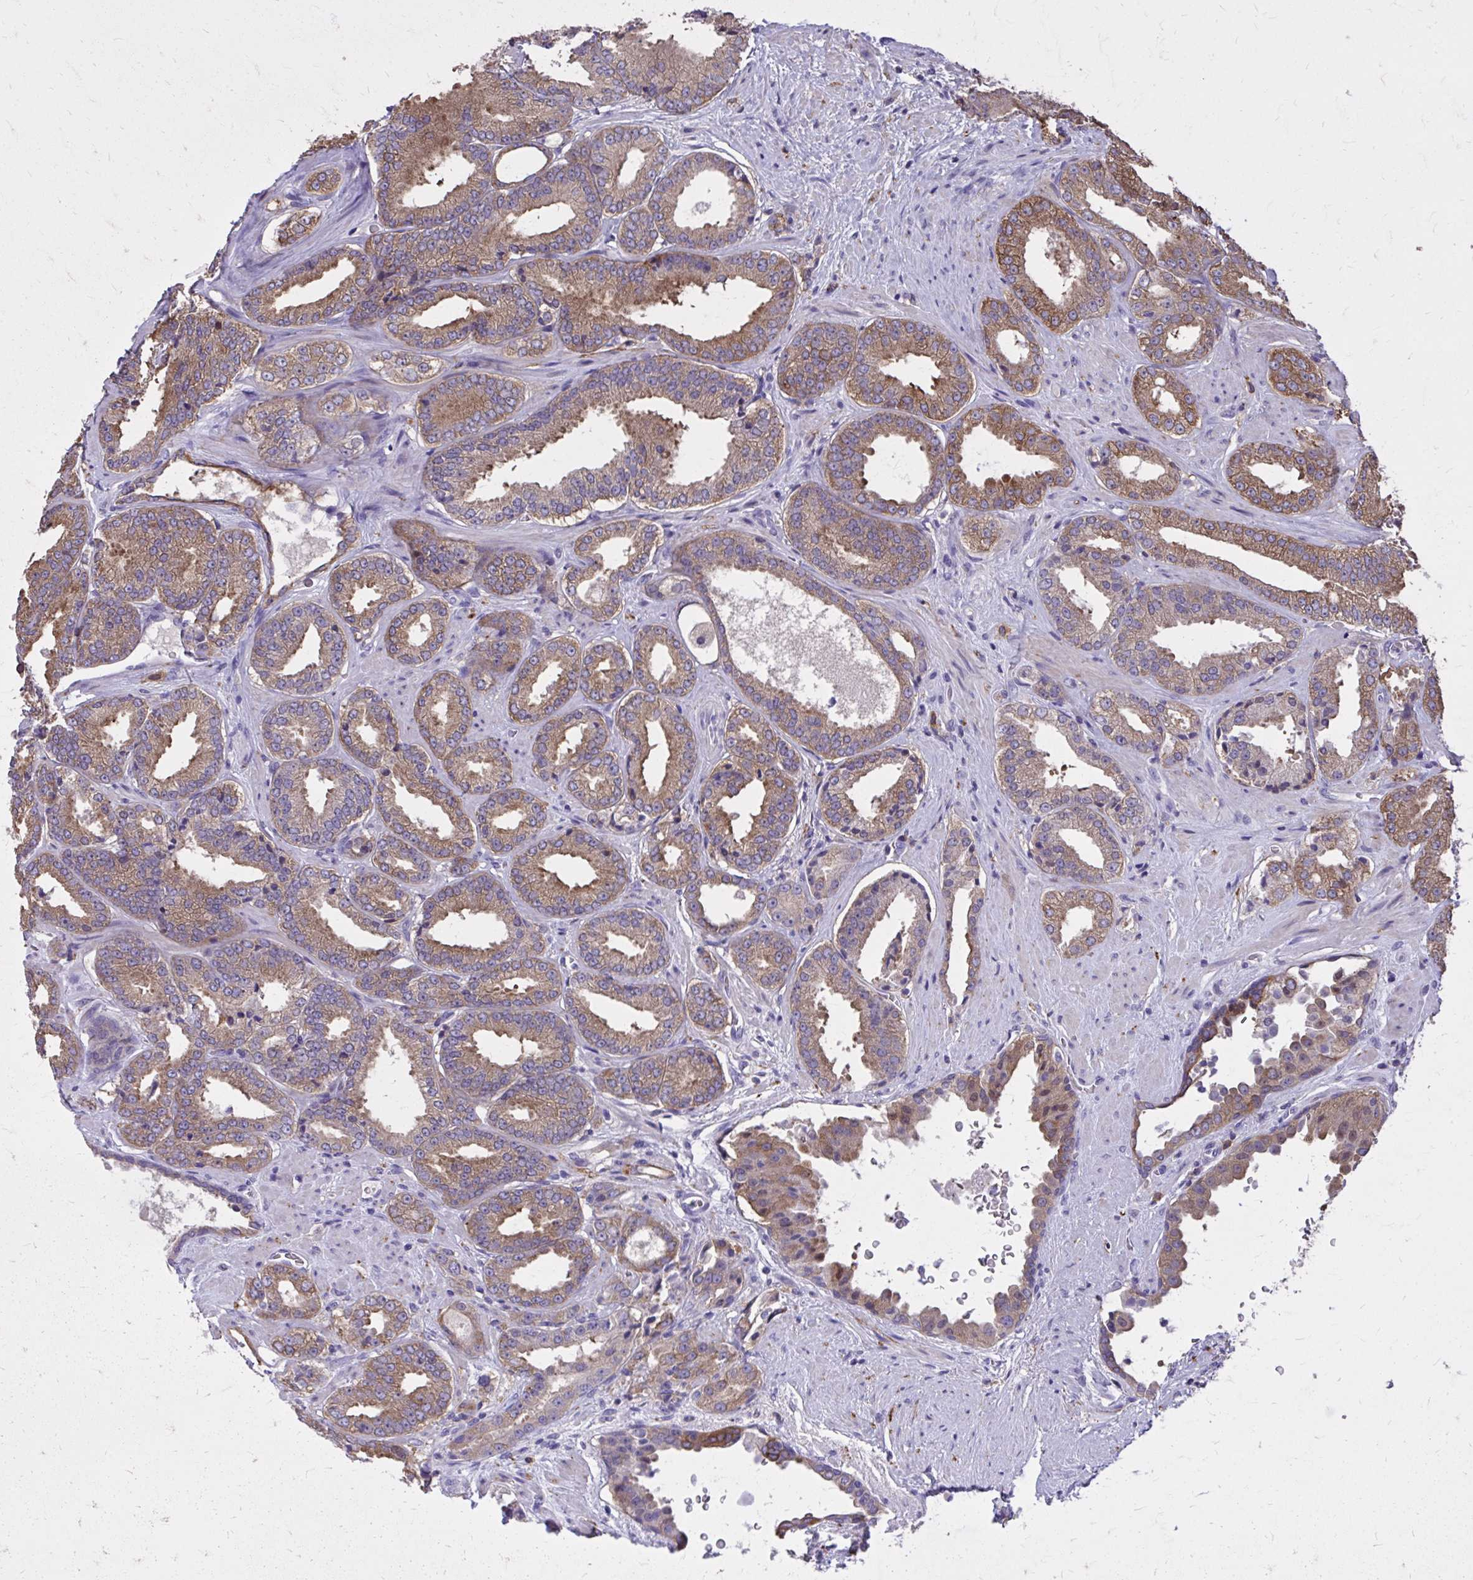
{"staining": {"intensity": "moderate", "quantity": ">75%", "location": "cytoplasmic/membranous"}, "tissue": "prostate cancer", "cell_type": "Tumor cells", "image_type": "cancer", "snomed": [{"axis": "morphology", "description": "Adenocarcinoma, Low grade"}, {"axis": "topography", "description": "Prostate"}], "caption": "Immunohistochemistry photomicrograph of neoplastic tissue: low-grade adenocarcinoma (prostate) stained using immunohistochemistry reveals medium levels of moderate protein expression localized specifically in the cytoplasmic/membranous of tumor cells, appearing as a cytoplasmic/membranous brown color.", "gene": "EPB41L1", "patient": {"sex": "male", "age": 67}}